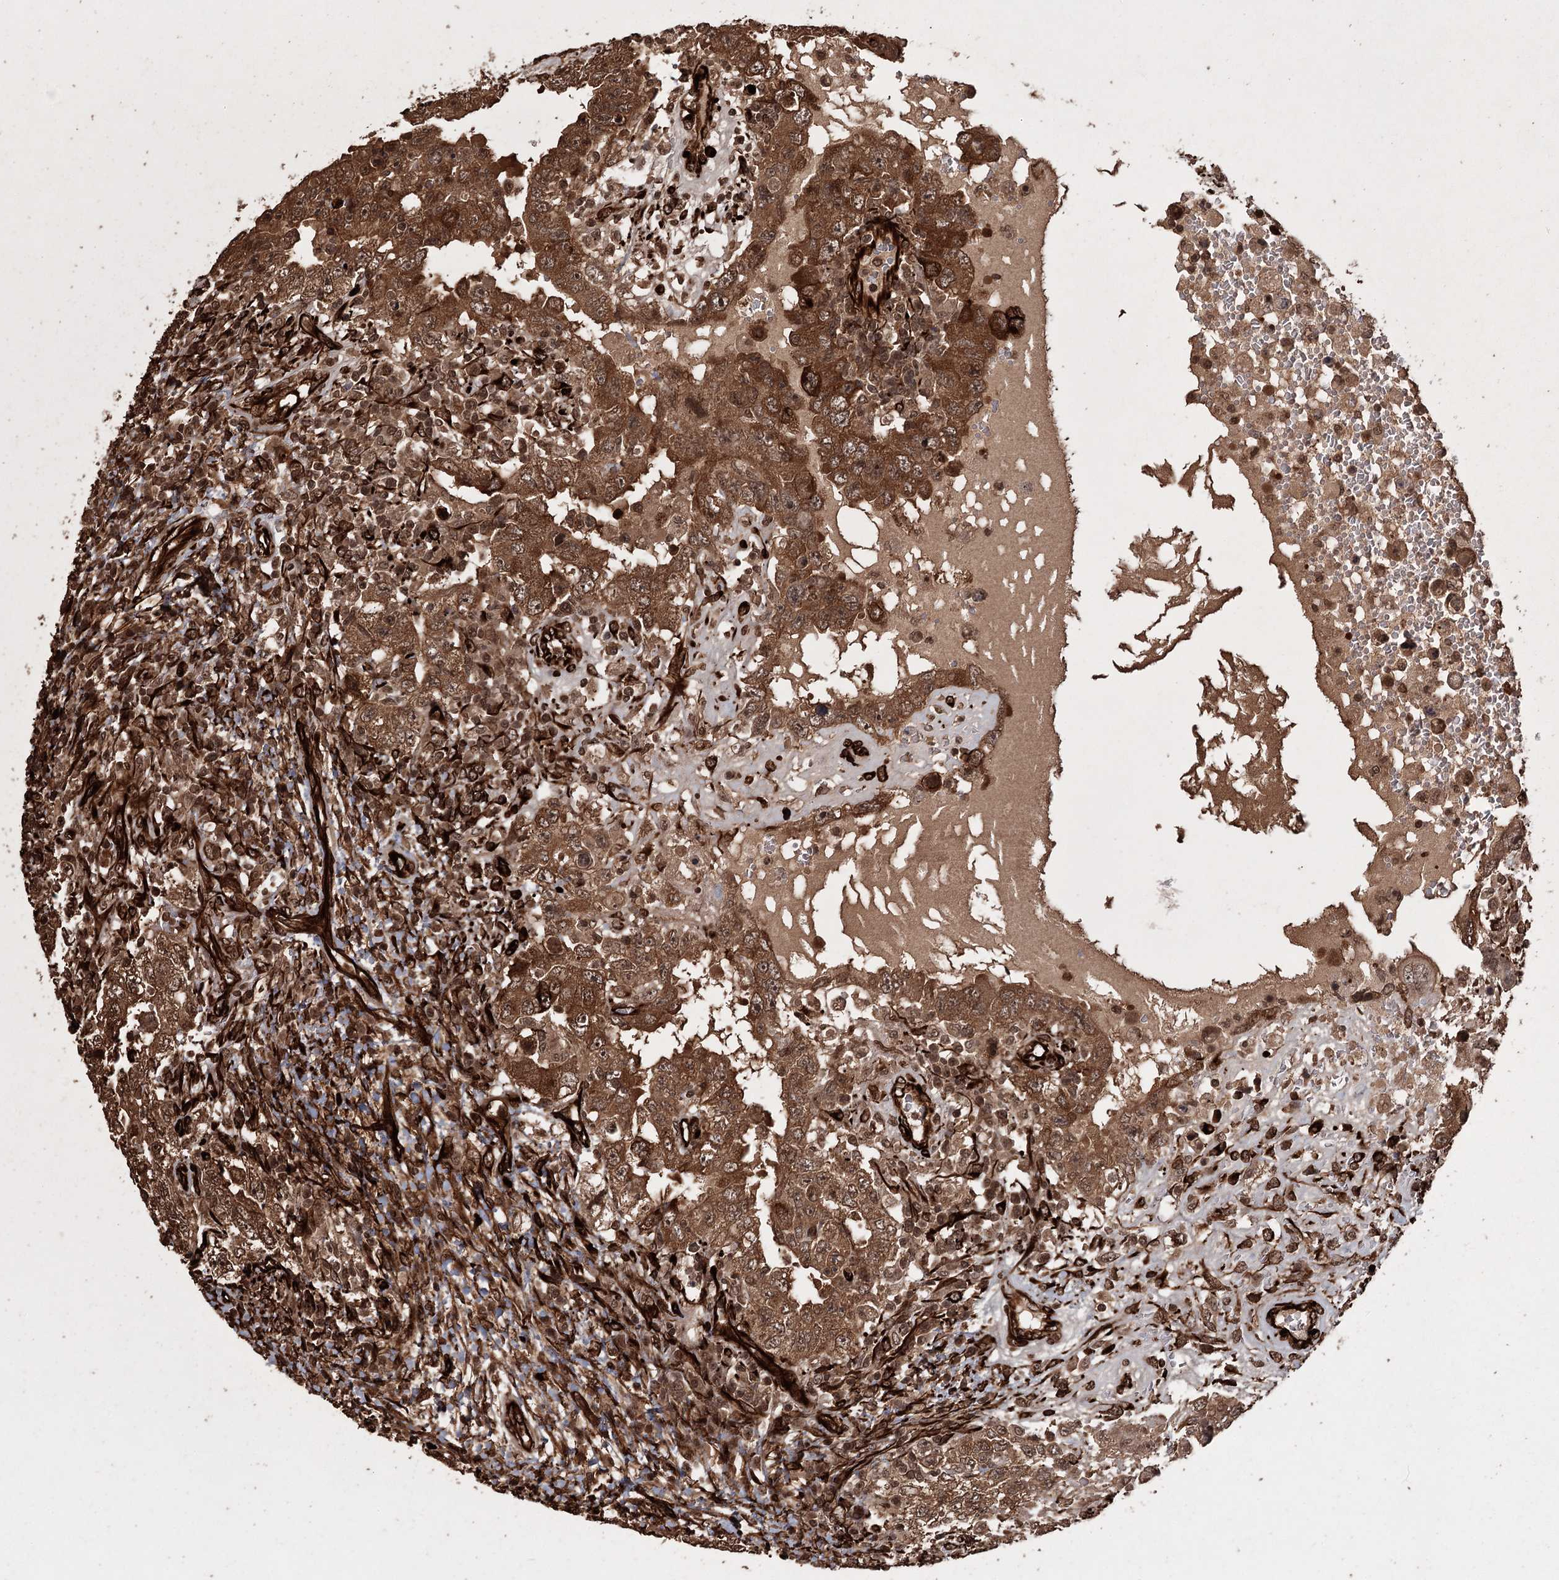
{"staining": {"intensity": "moderate", "quantity": ">75%", "location": "cytoplasmic/membranous,nuclear"}, "tissue": "testis cancer", "cell_type": "Tumor cells", "image_type": "cancer", "snomed": [{"axis": "morphology", "description": "Carcinoma, Embryonal, NOS"}, {"axis": "topography", "description": "Testis"}], "caption": "This image demonstrates immunohistochemistry staining of embryonal carcinoma (testis), with medium moderate cytoplasmic/membranous and nuclear expression in about >75% of tumor cells.", "gene": "RPAP3", "patient": {"sex": "male", "age": 26}}